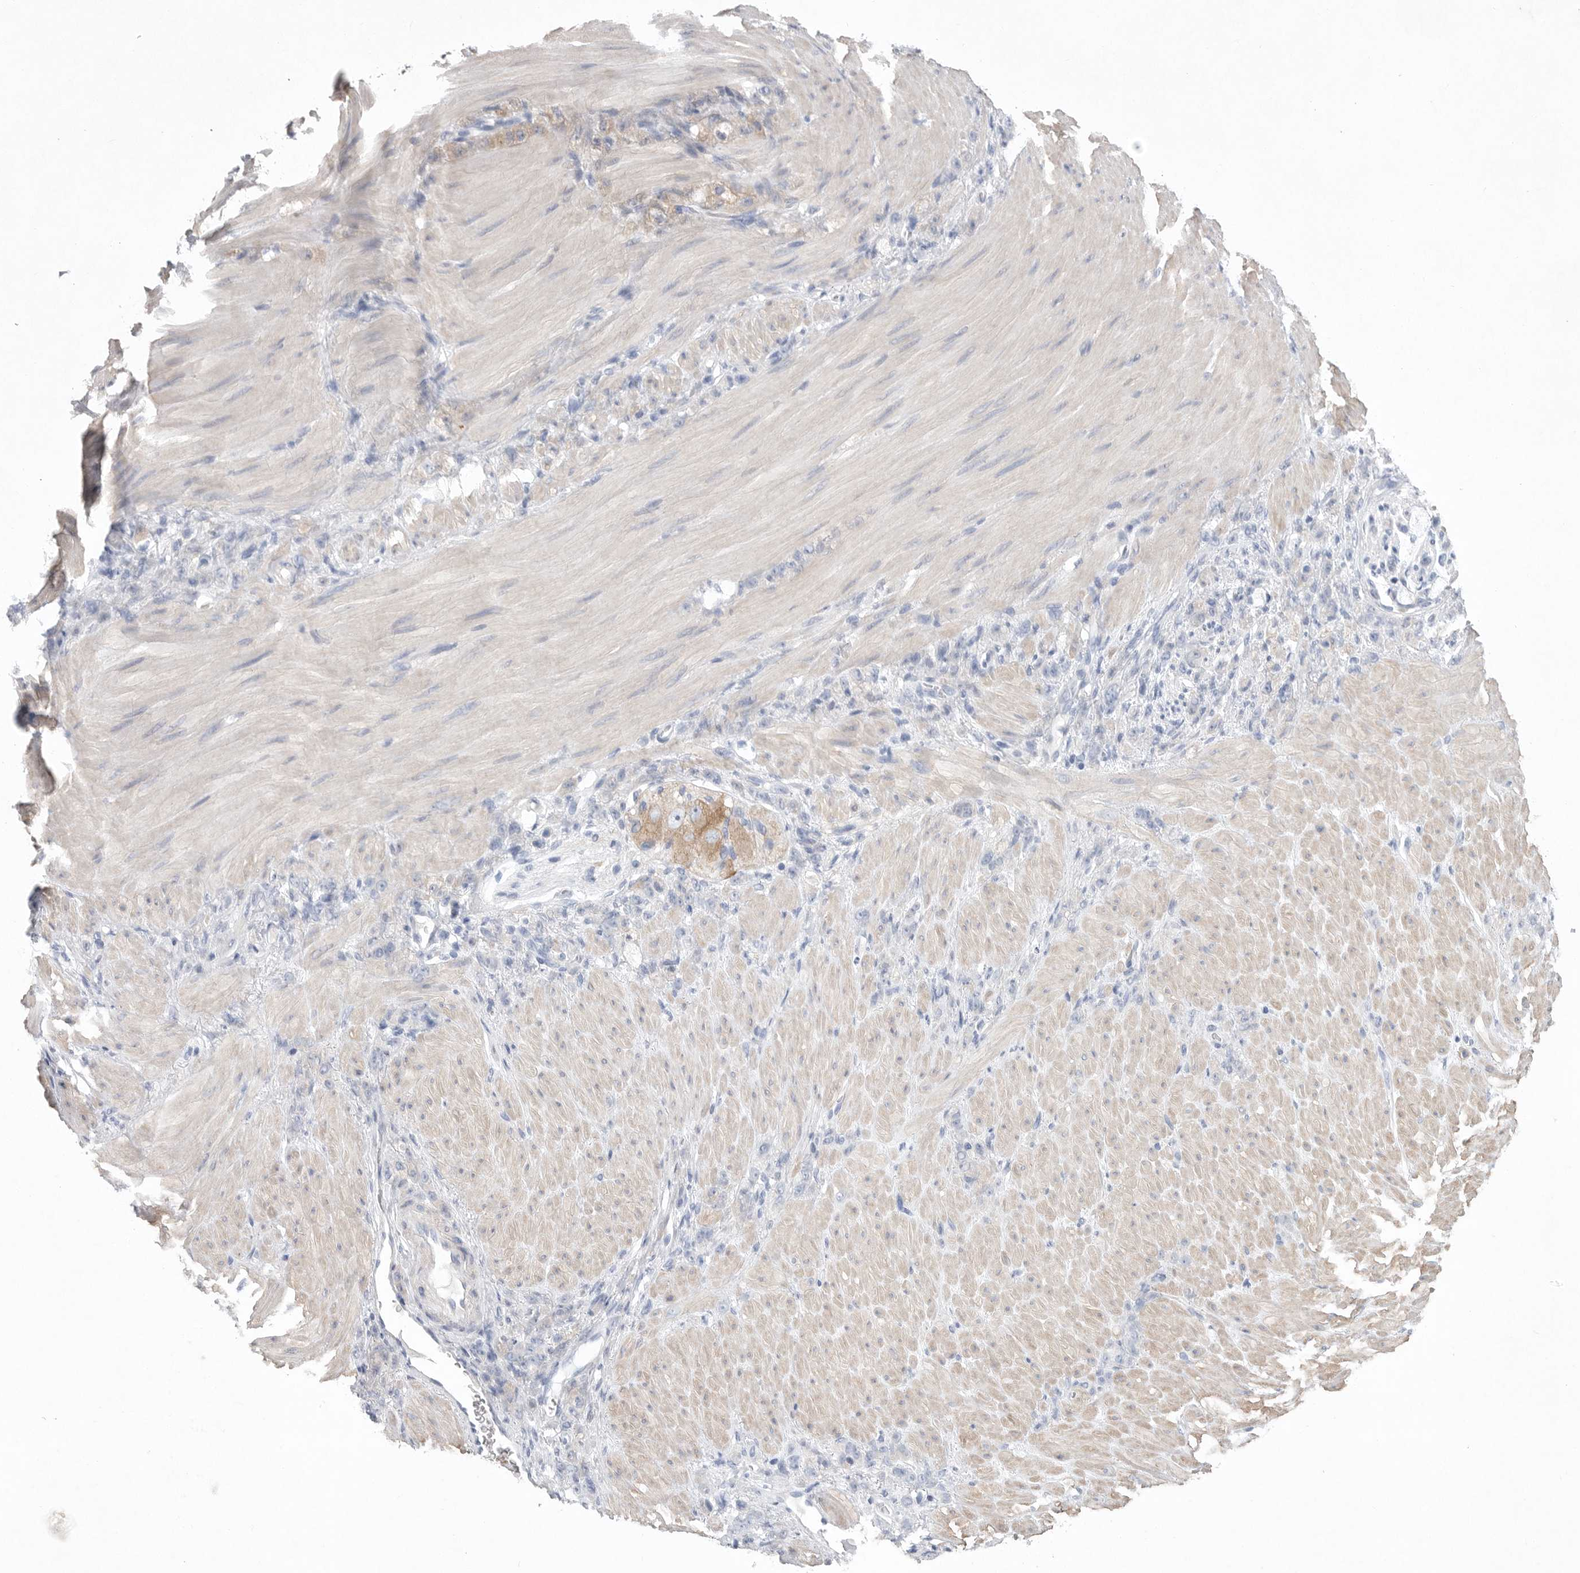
{"staining": {"intensity": "negative", "quantity": "none", "location": "none"}, "tissue": "stomach cancer", "cell_type": "Tumor cells", "image_type": "cancer", "snomed": [{"axis": "morphology", "description": "Normal tissue, NOS"}, {"axis": "morphology", "description": "Adenocarcinoma, NOS"}, {"axis": "topography", "description": "Stomach"}], "caption": "This micrograph is of adenocarcinoma (stomach) stained with immunohistochemistry to label a protein in brown with the nuclei are counter-stained blue. There is no expression in tumor cells.", "gene": "CAMK2B", "patient": {"sex": "male", "age": 82}}